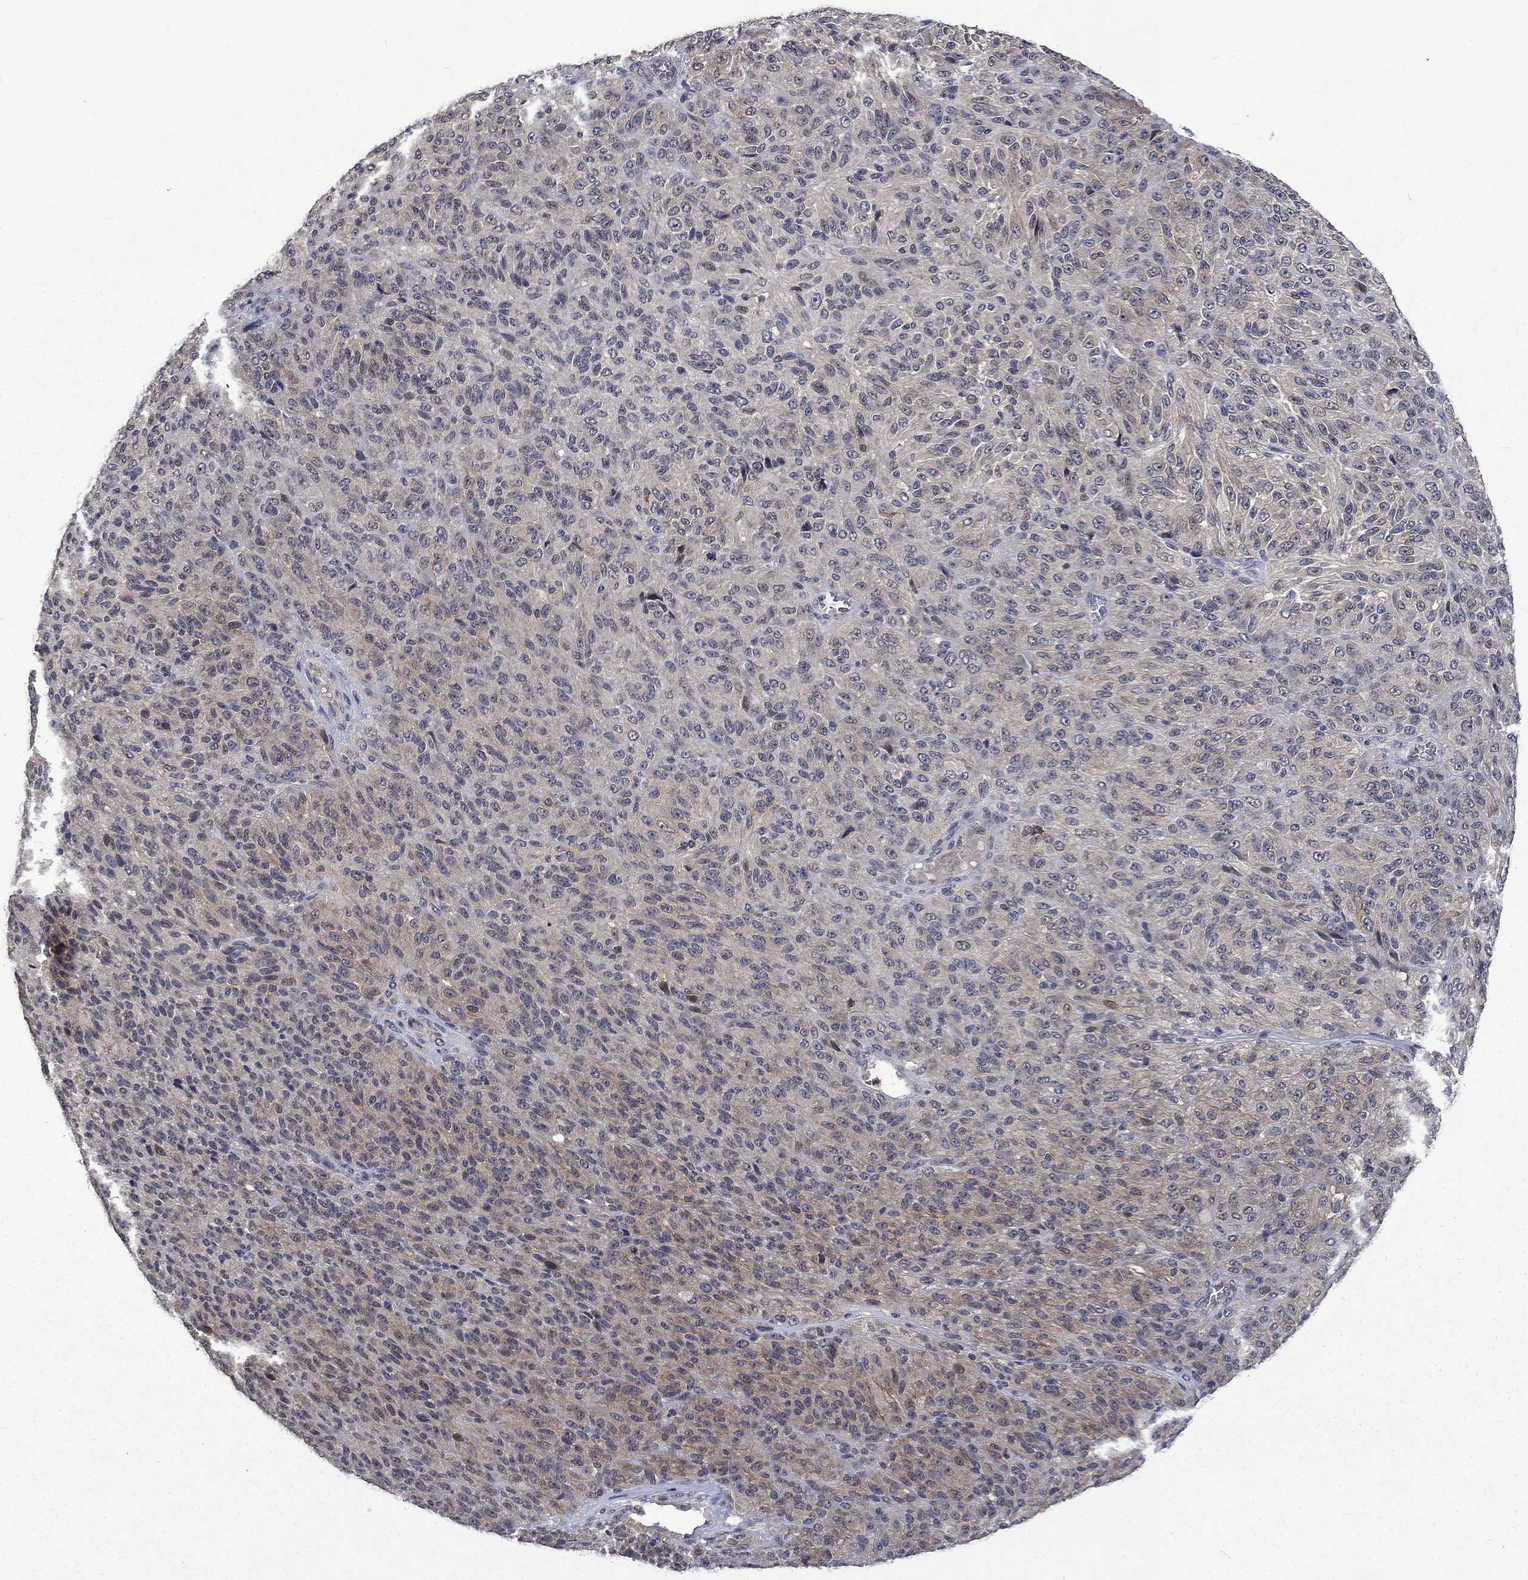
{"staining": {"intensity": "negative", "quantity": "none", "location": "none"}, "tissue": "melanoma", "cell_type": "Tumor cells", "image_type": "cancer", "snomed": [{"axis": "morphology", "description": "Malignant melanoma, Metastatic site"}, {"axis": "topography", "description": "Brain"}], "caption": "A micrograph of human malignant melanoma (metastatic site) is negative for staining in tumor cells.", "gene": "PPP1R9A", "patient": {"sex": "female", "age": 56}}